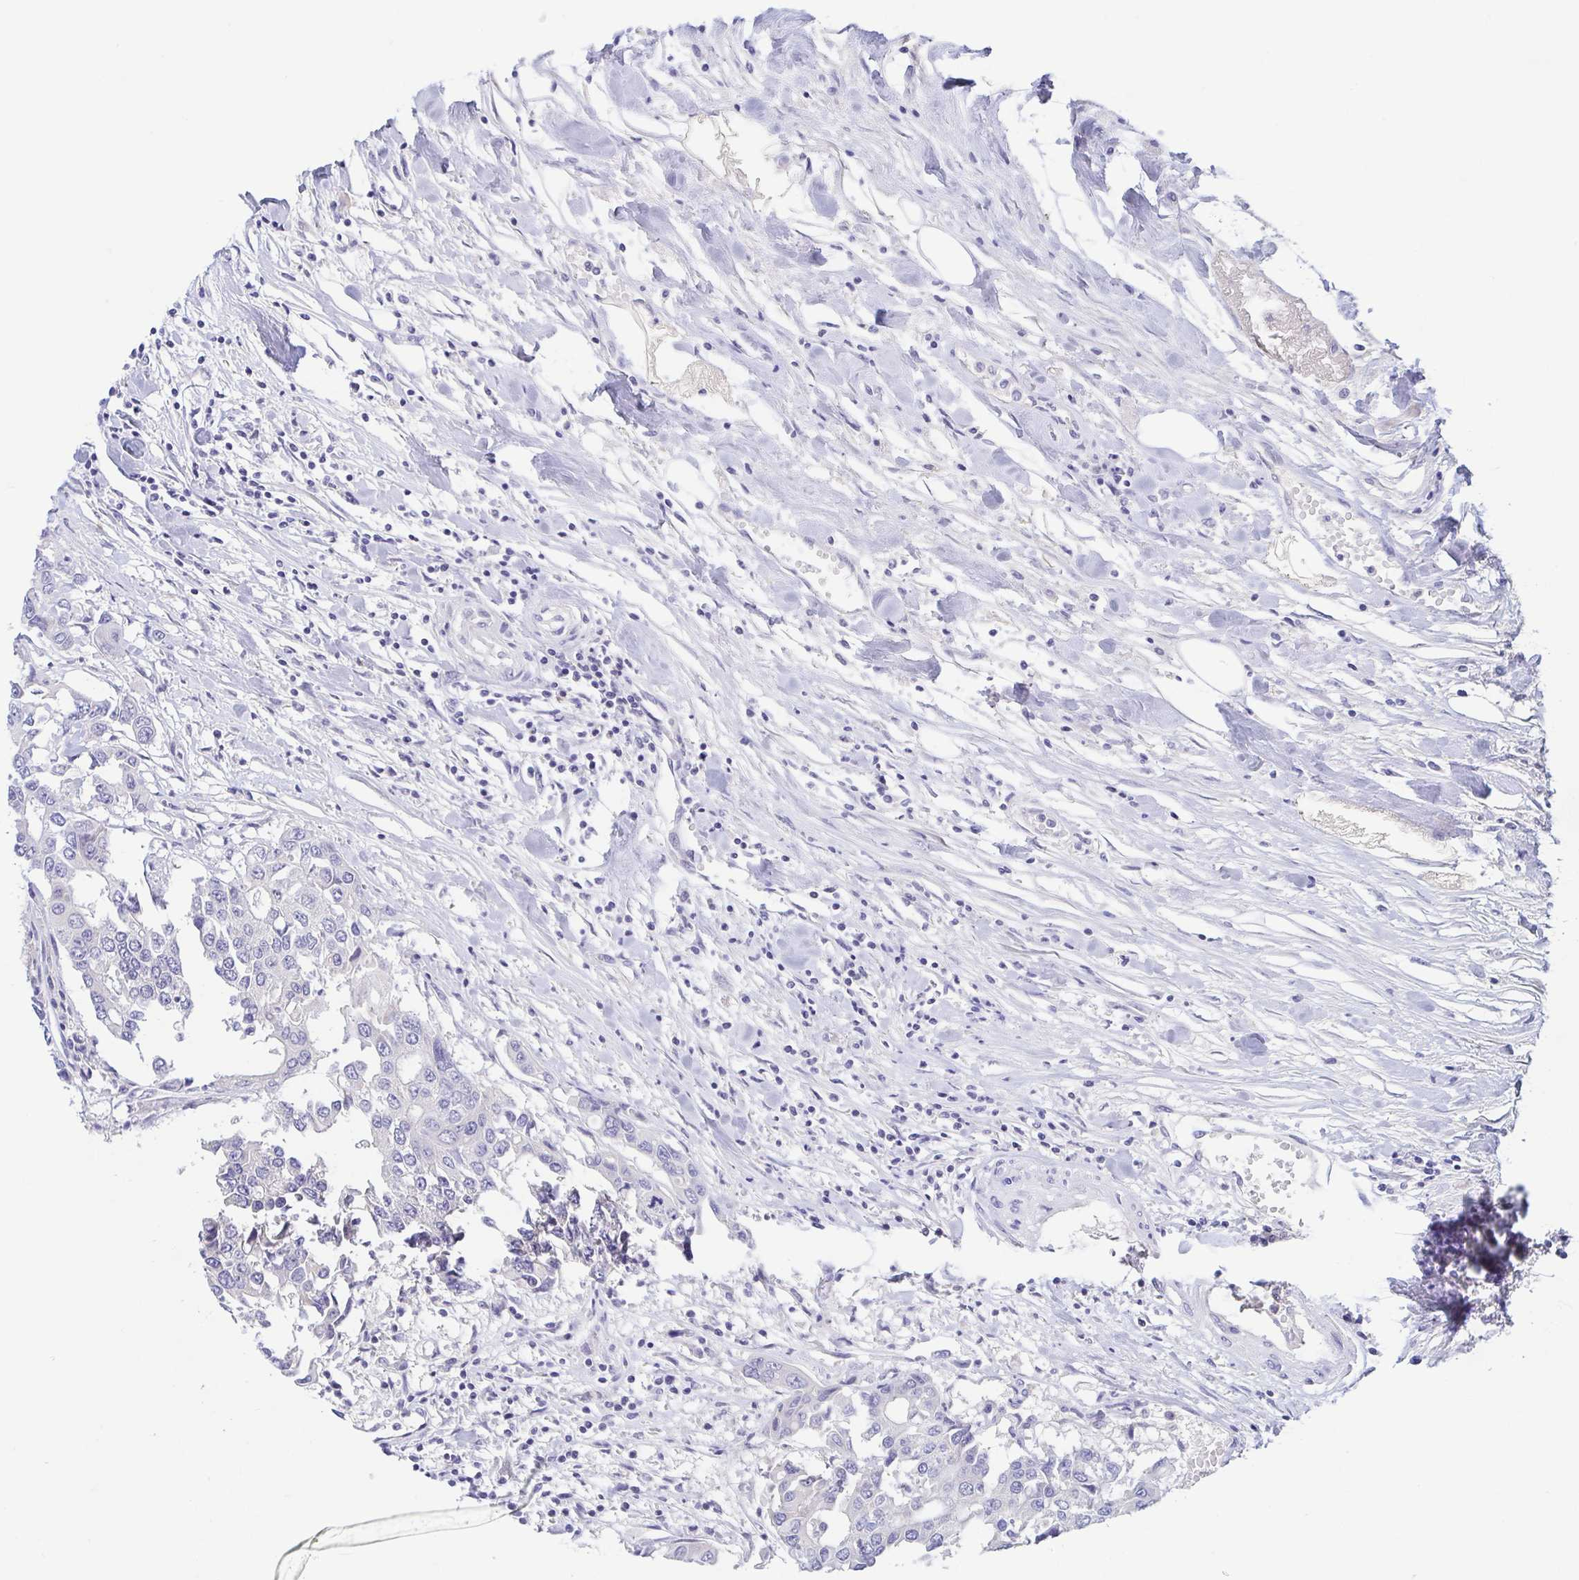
{"staining": {"intensity": "negative", "quantity": "none", "location": "none"}, "tissue": "colorectal cancer", "cell_type": "Tumor cells", "image_type": "cancer", "snomed": [{"axis": "morphology", "description": "Adenocarcinoma, NOS"}, {"axis": "topography", "description": "Colon"}], "caption": "There is no significant expression in tumor cells of colorectal cancer.", "gene": "TREH", "patient": {"sex": "male", "age": 77}}